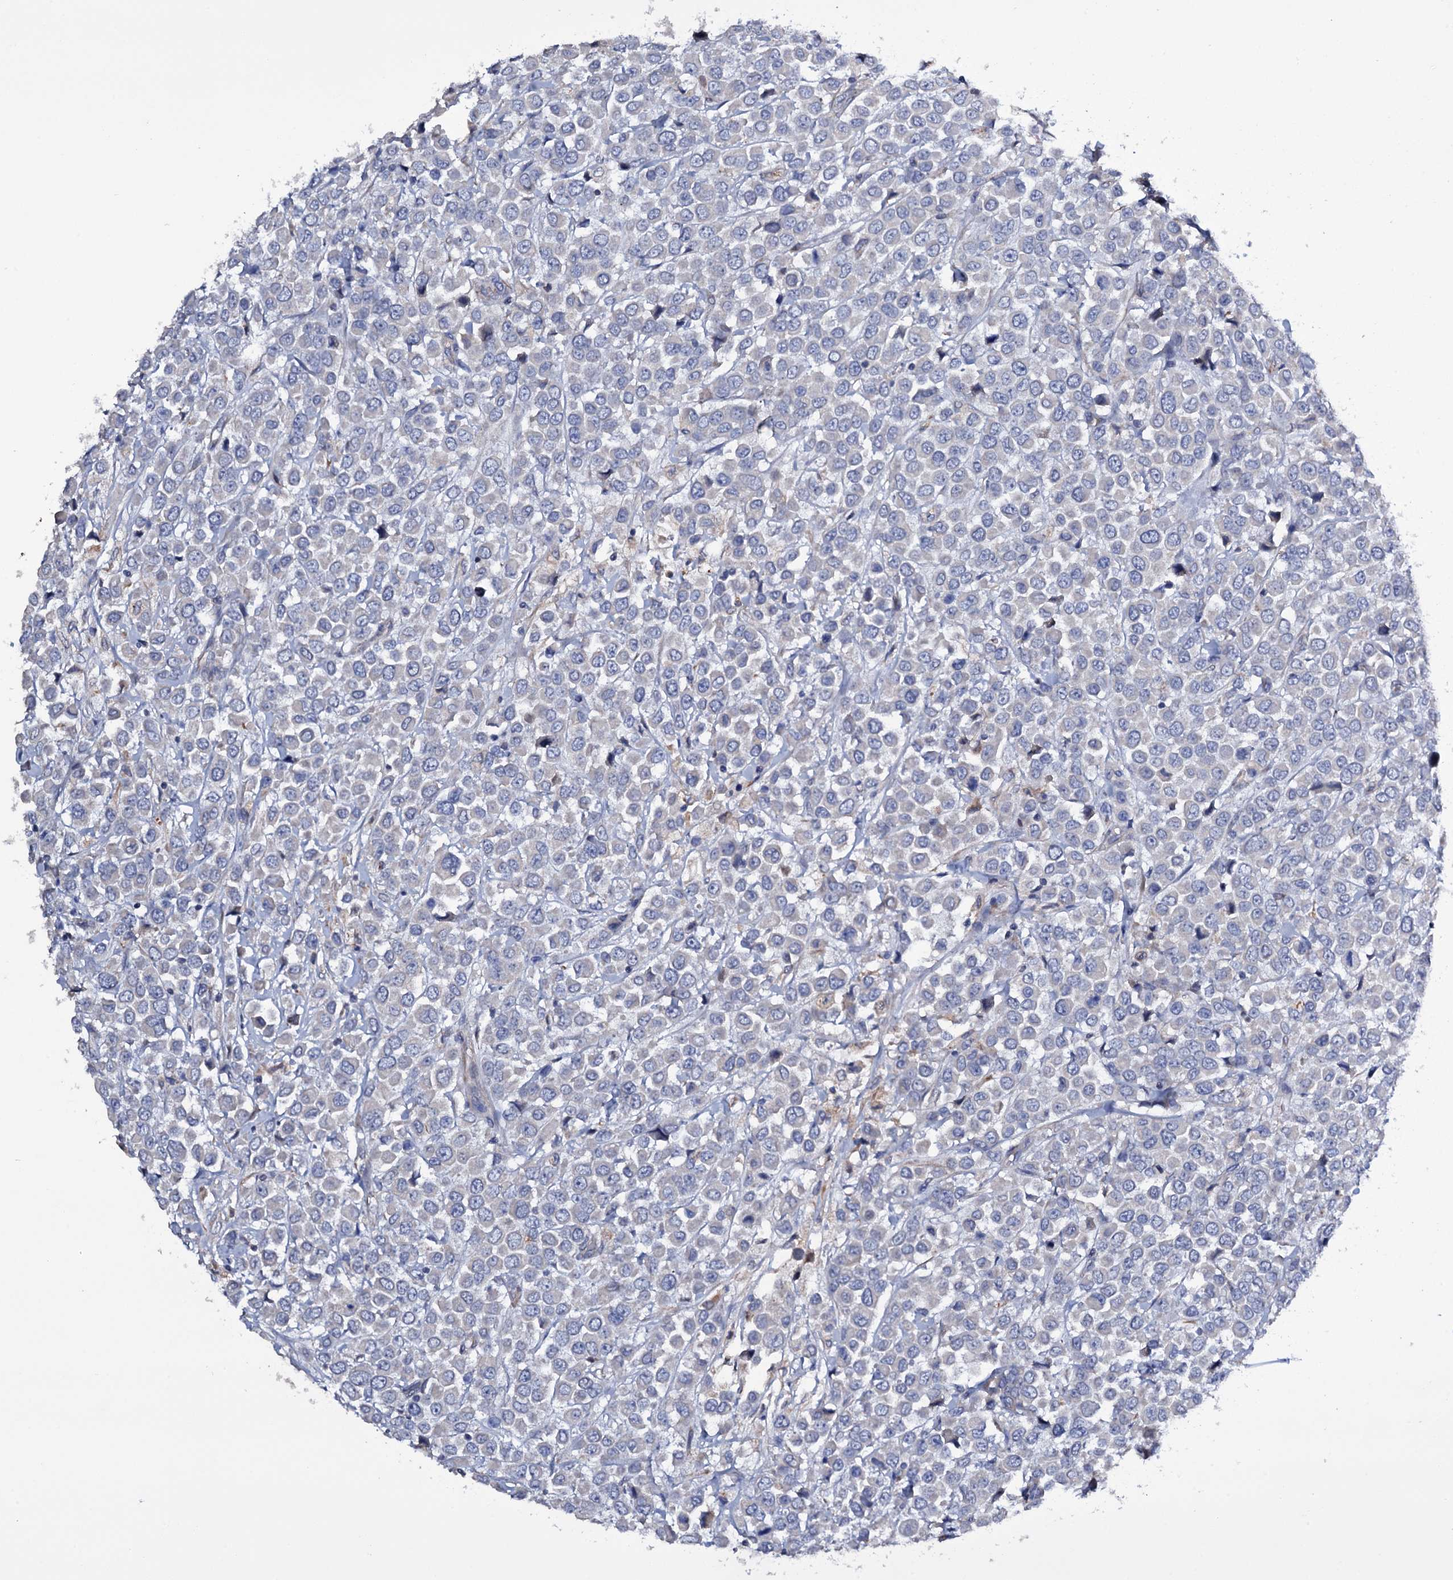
{"staining": {"intensity": "negative", "quantity": "none", "location": "none"}, "tissue": "breast cancer", "cell_type": "Tumor cells", "image_type": "cancer", "snomed": [{"axis": "morphology", "description": "Duct carcinoma"}, {"axis": "topography", "description": "Breast"}], "caption": "DAB immunohistochemical staining of breast infiltrating ductal carcinoma shows no significant expression in tumor cells. (DAB immunohistochemistry, high magnification).", "gene": "BCL2L14", "patient": {"sex": "female", "age": 61}}